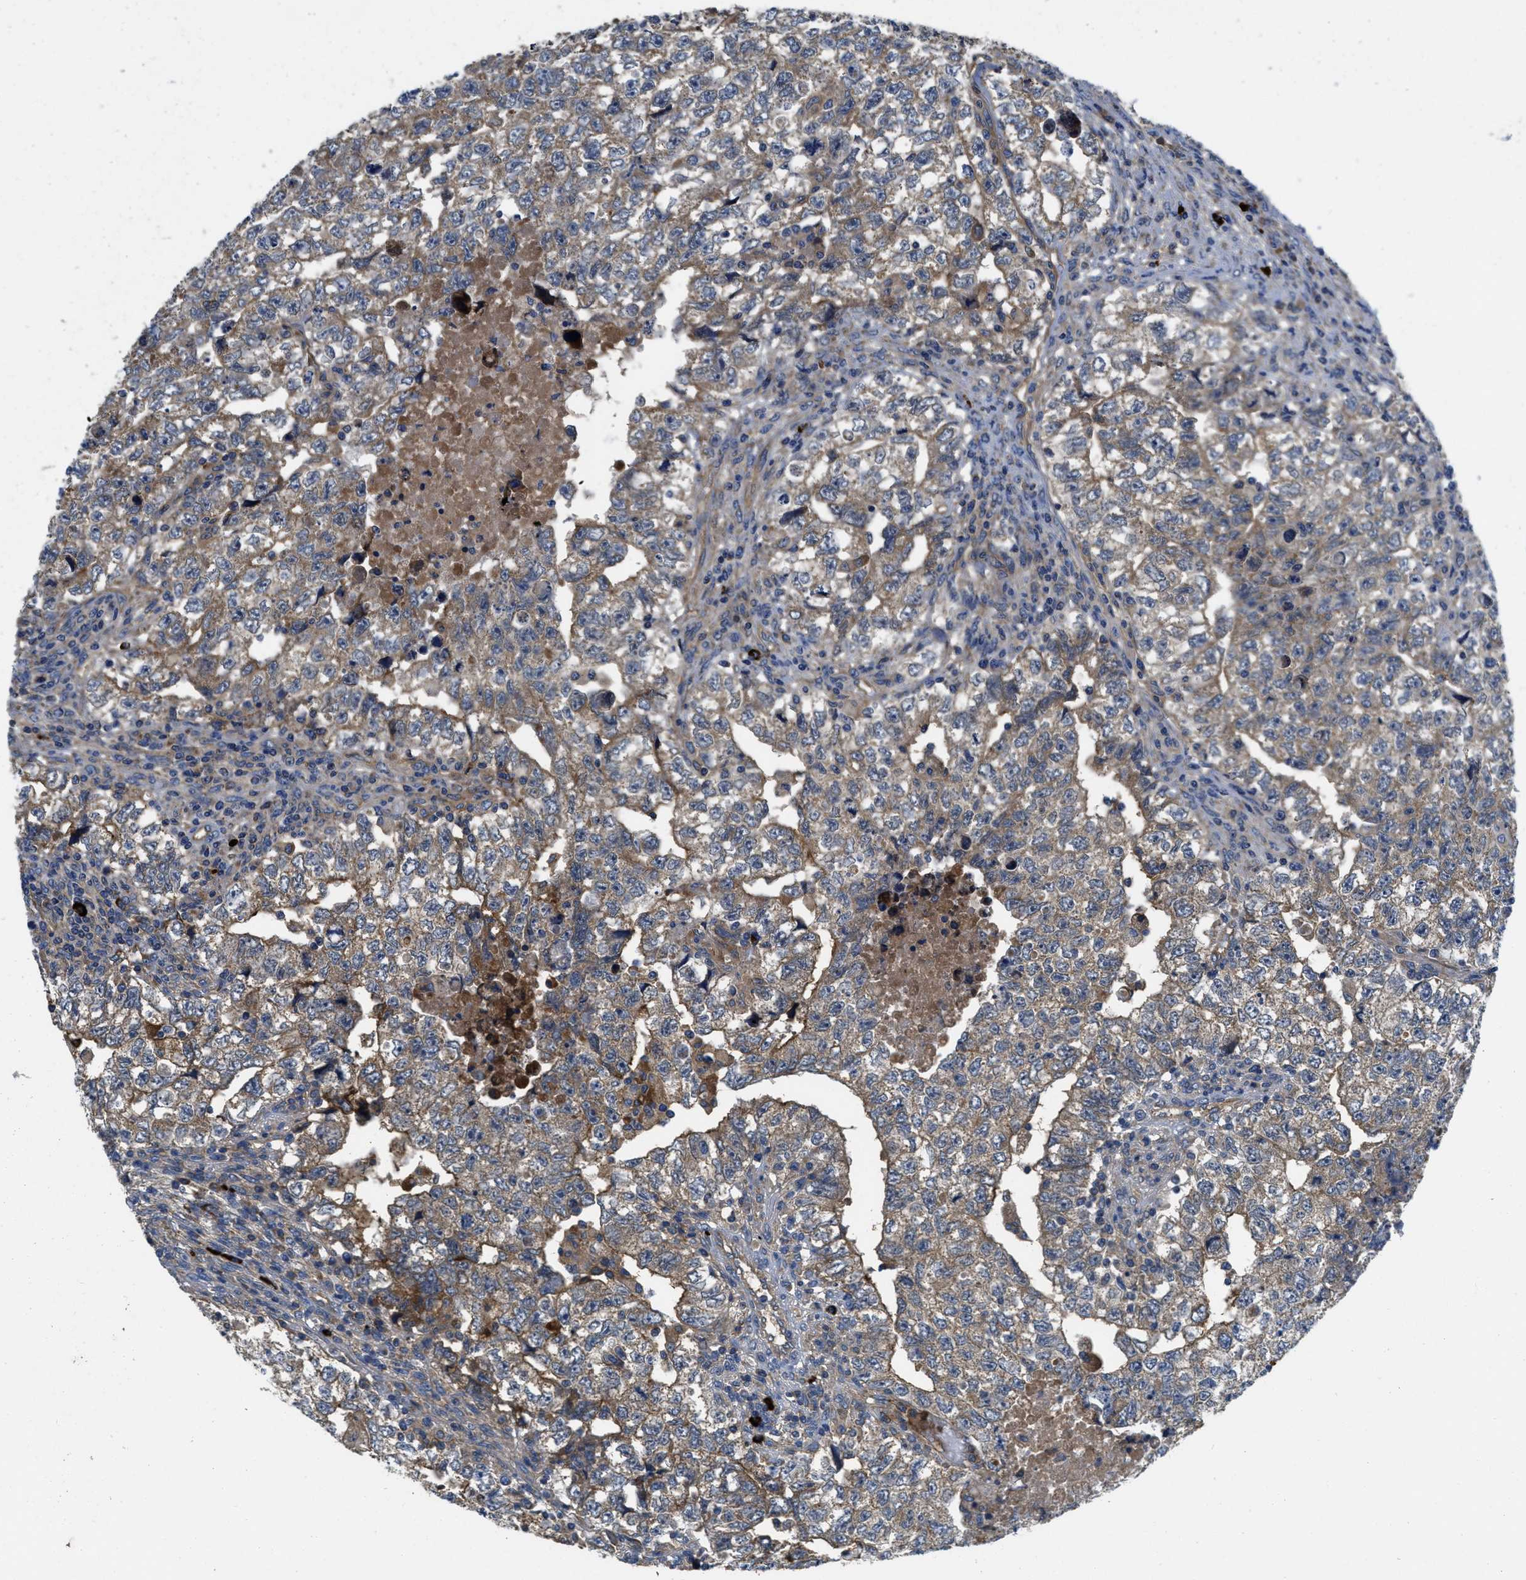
{"staining": {"intensity": "moderate", "quantity": ">75%", "location": "cytoplasmic/membranous"}, "tissue": "testis cancer", "cell_type": "Tumor cells", "image_type": "cancer", "snomed": [{"axis": "morphology", "description": "Carcinoma, Embryonal, NOS"}, {"axis": "topography", "description": "Testis"}], "caption": "Testis cancer tissue displays moderate cytoplasmic/membranous positivity in about >75% of tumor cells, visualized by immunohistochemistry.", "gene": "GALK1", "patient": {"sex": "male", "age": 36}}